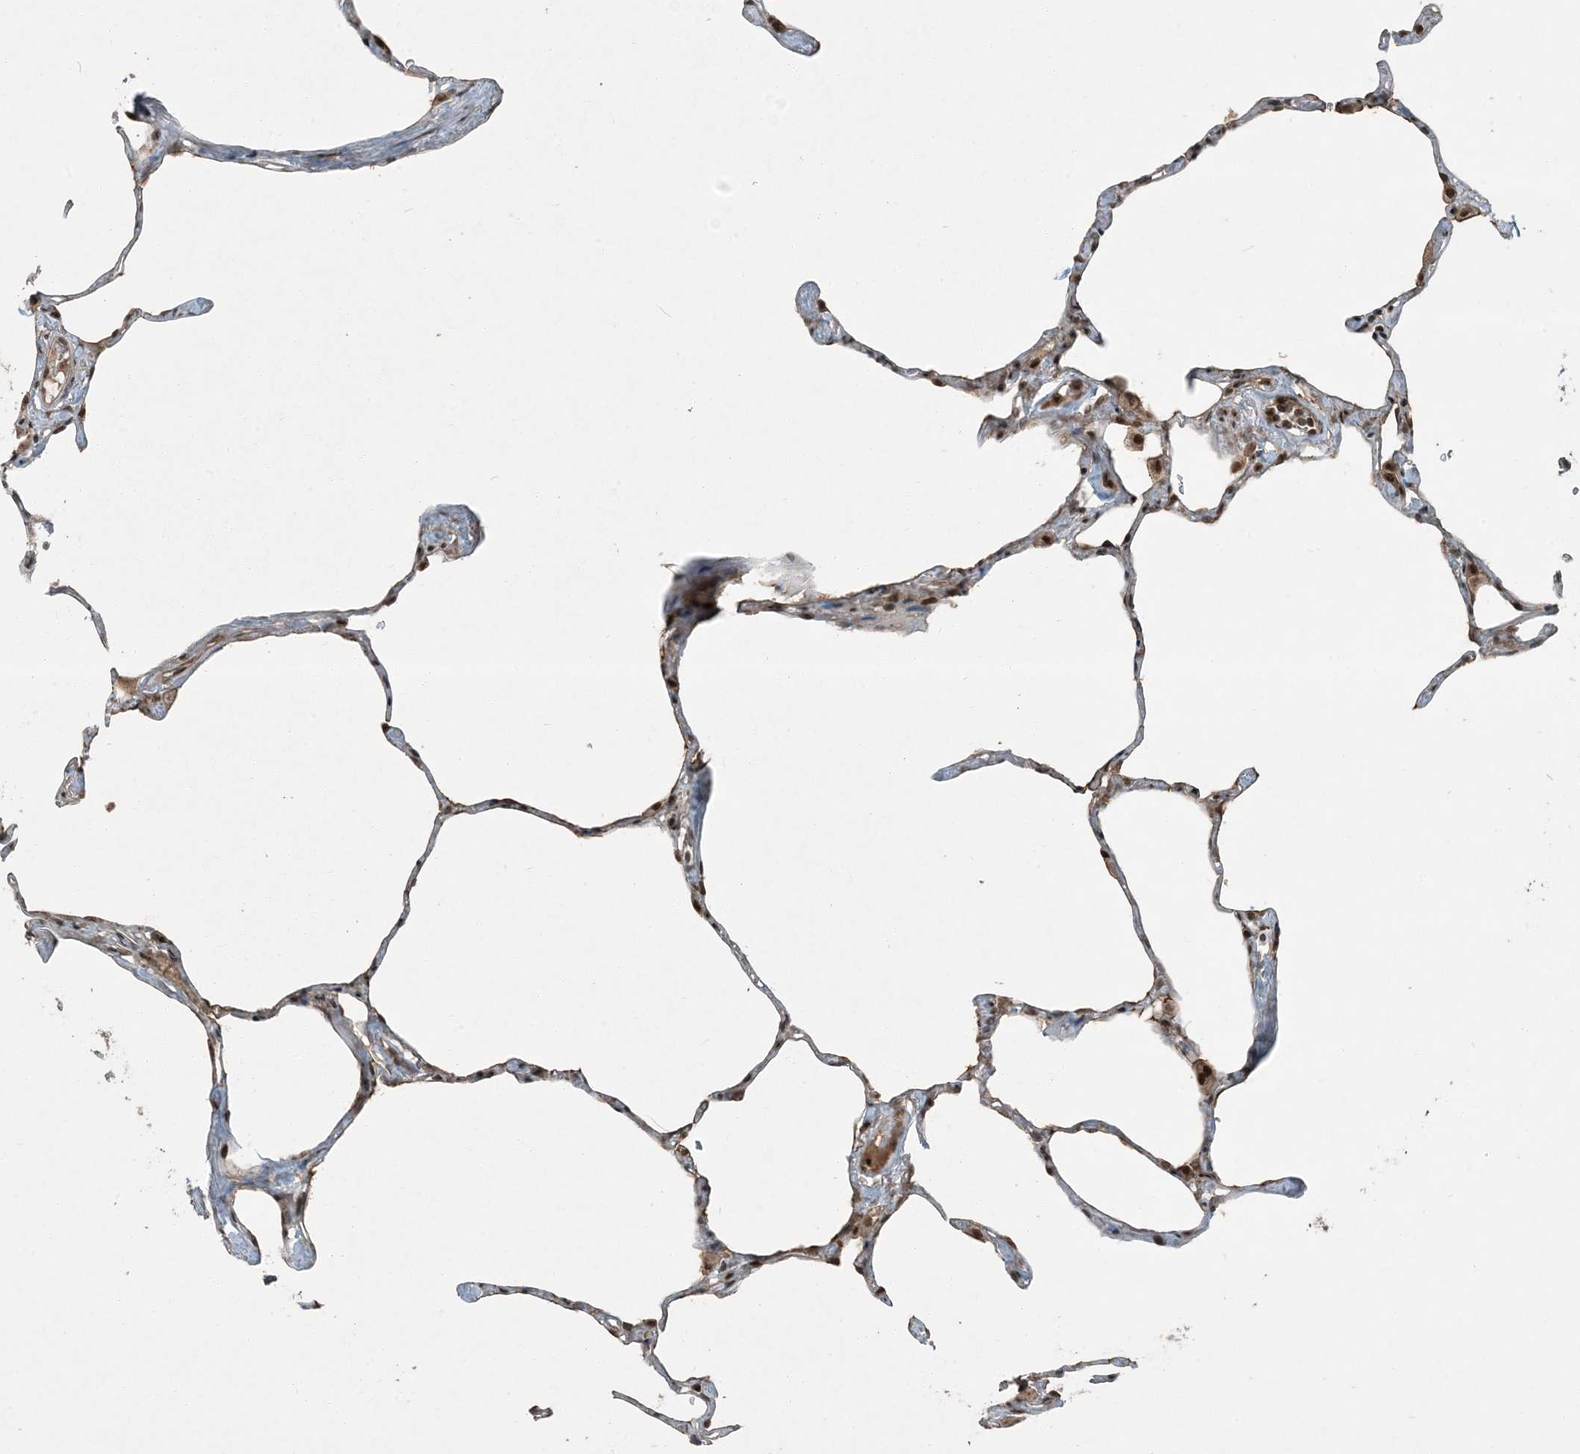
{"staining": {"intensity": "moderate", "quantity": ">75%", "location": "nuclear"}, "tissue": "lung", "cell_type": "Alveolar cells", "image_type": "normal", "snomed": [{"axis": "morphology", "description": "Normal tissue, NOS"}, {"axis": "topography", "description": "Lung"}], "caption": "Human lung stained for a protein (brown) demonstrates moderate nuclear positive expression in about >75% of alveolar cells.", "gene": "TRAPPC12", "patient": {"sex": "male", "age": 65}}